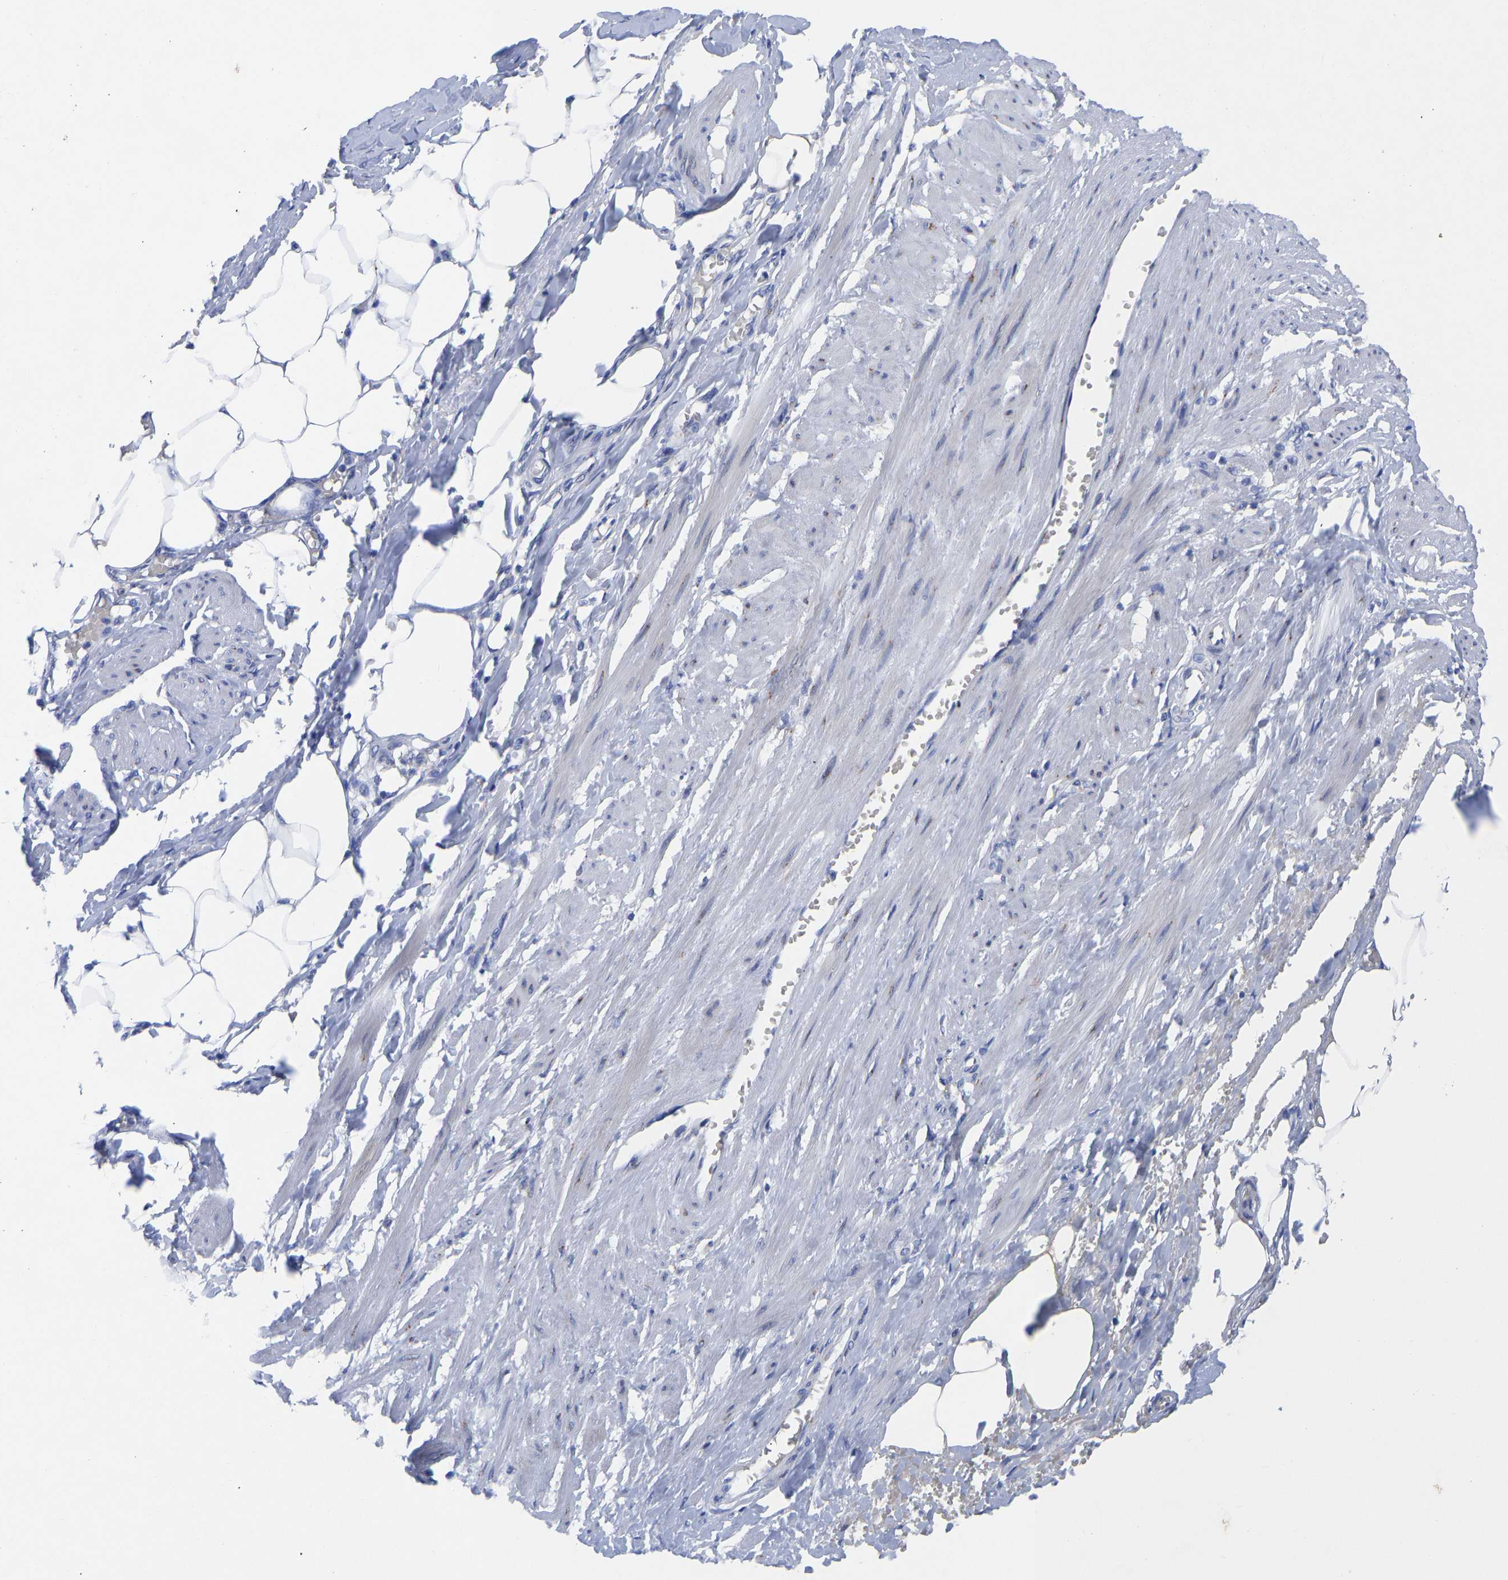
{"staining": {"intensity": "negative", "quantity": "none", "location": "none"}, "tissue": "adipose tissue", "cell_type": "Adipocytes", "image_type": "normal", "snomed": [{"axis": "morphology", "description": "Normal tissue, NOS"}, {"axis": "topography", "description": "Soft tissue"}, {"axis": "topography", "description": "Vascular tissue"}], "caption": "High power microscopy photomicrograph of an IHC micrograph of normal adipose tissue, revealing no significant expression in adipocytes.", "gene": "TMEM87A", "patient": {"sex": "female", "age": 35}}